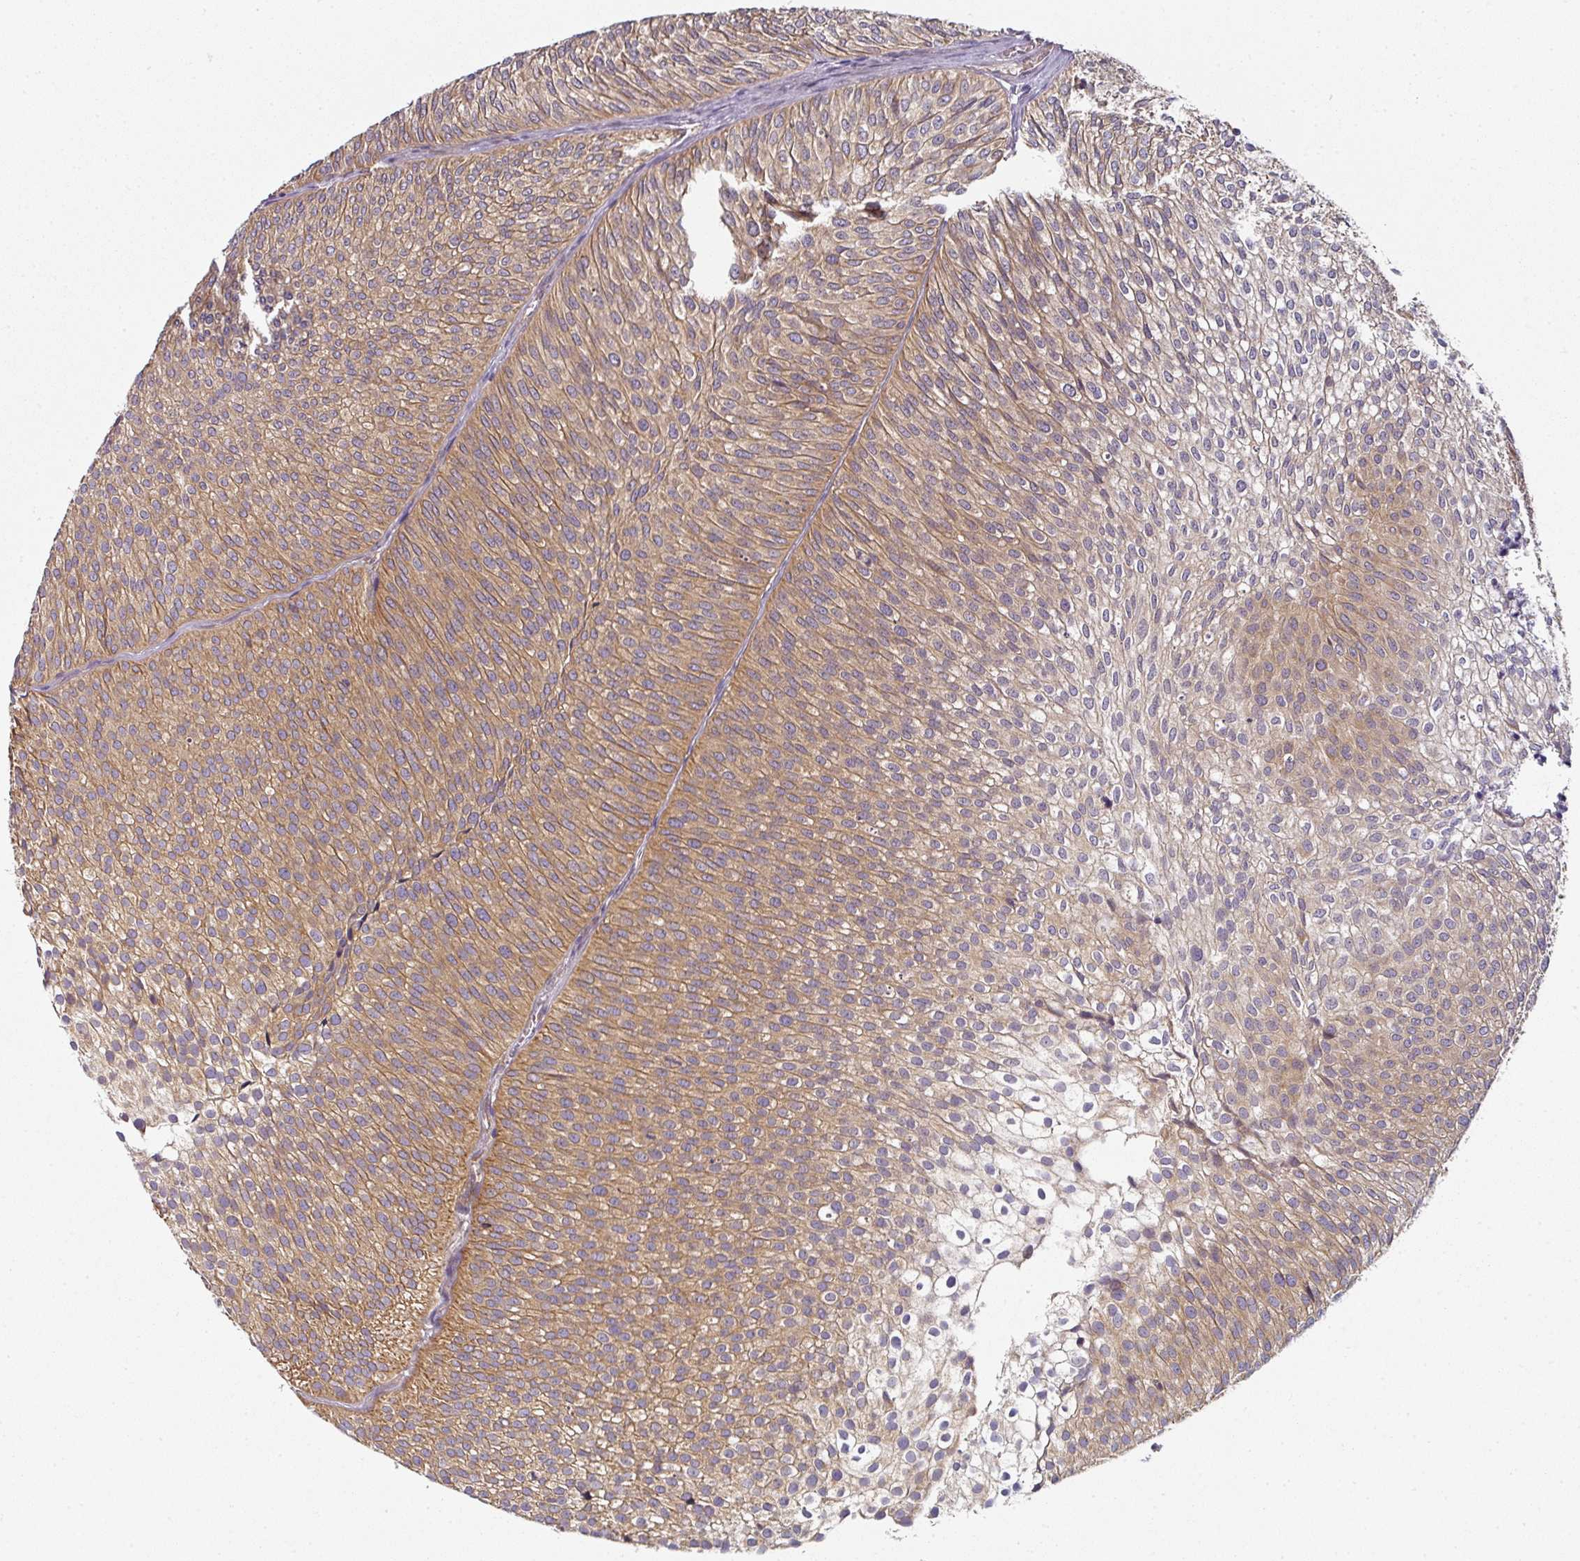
{"staining": {"intensity": "moderate", "quantity": ">75%", "location": "cytoplasmic/membranous"}, "tissue": "urothelial cancer", "cell_type": "Tumor cells", "image_type": "cancer", "snomed": [{"axis": "morphology", "description": "Urothelial carcinoma, Low grade"}, {"axis": "topography", "description": "Urinary bladder"}], "caption": "This is an image of immunohistochemistry (IHC) staining of urothelial cancer, which shows moderate positivity in the cytoplasmic/membranous of tumor cells.", "gene": "MAP2K2", "patient": {"sex": "male", "age": 91}}